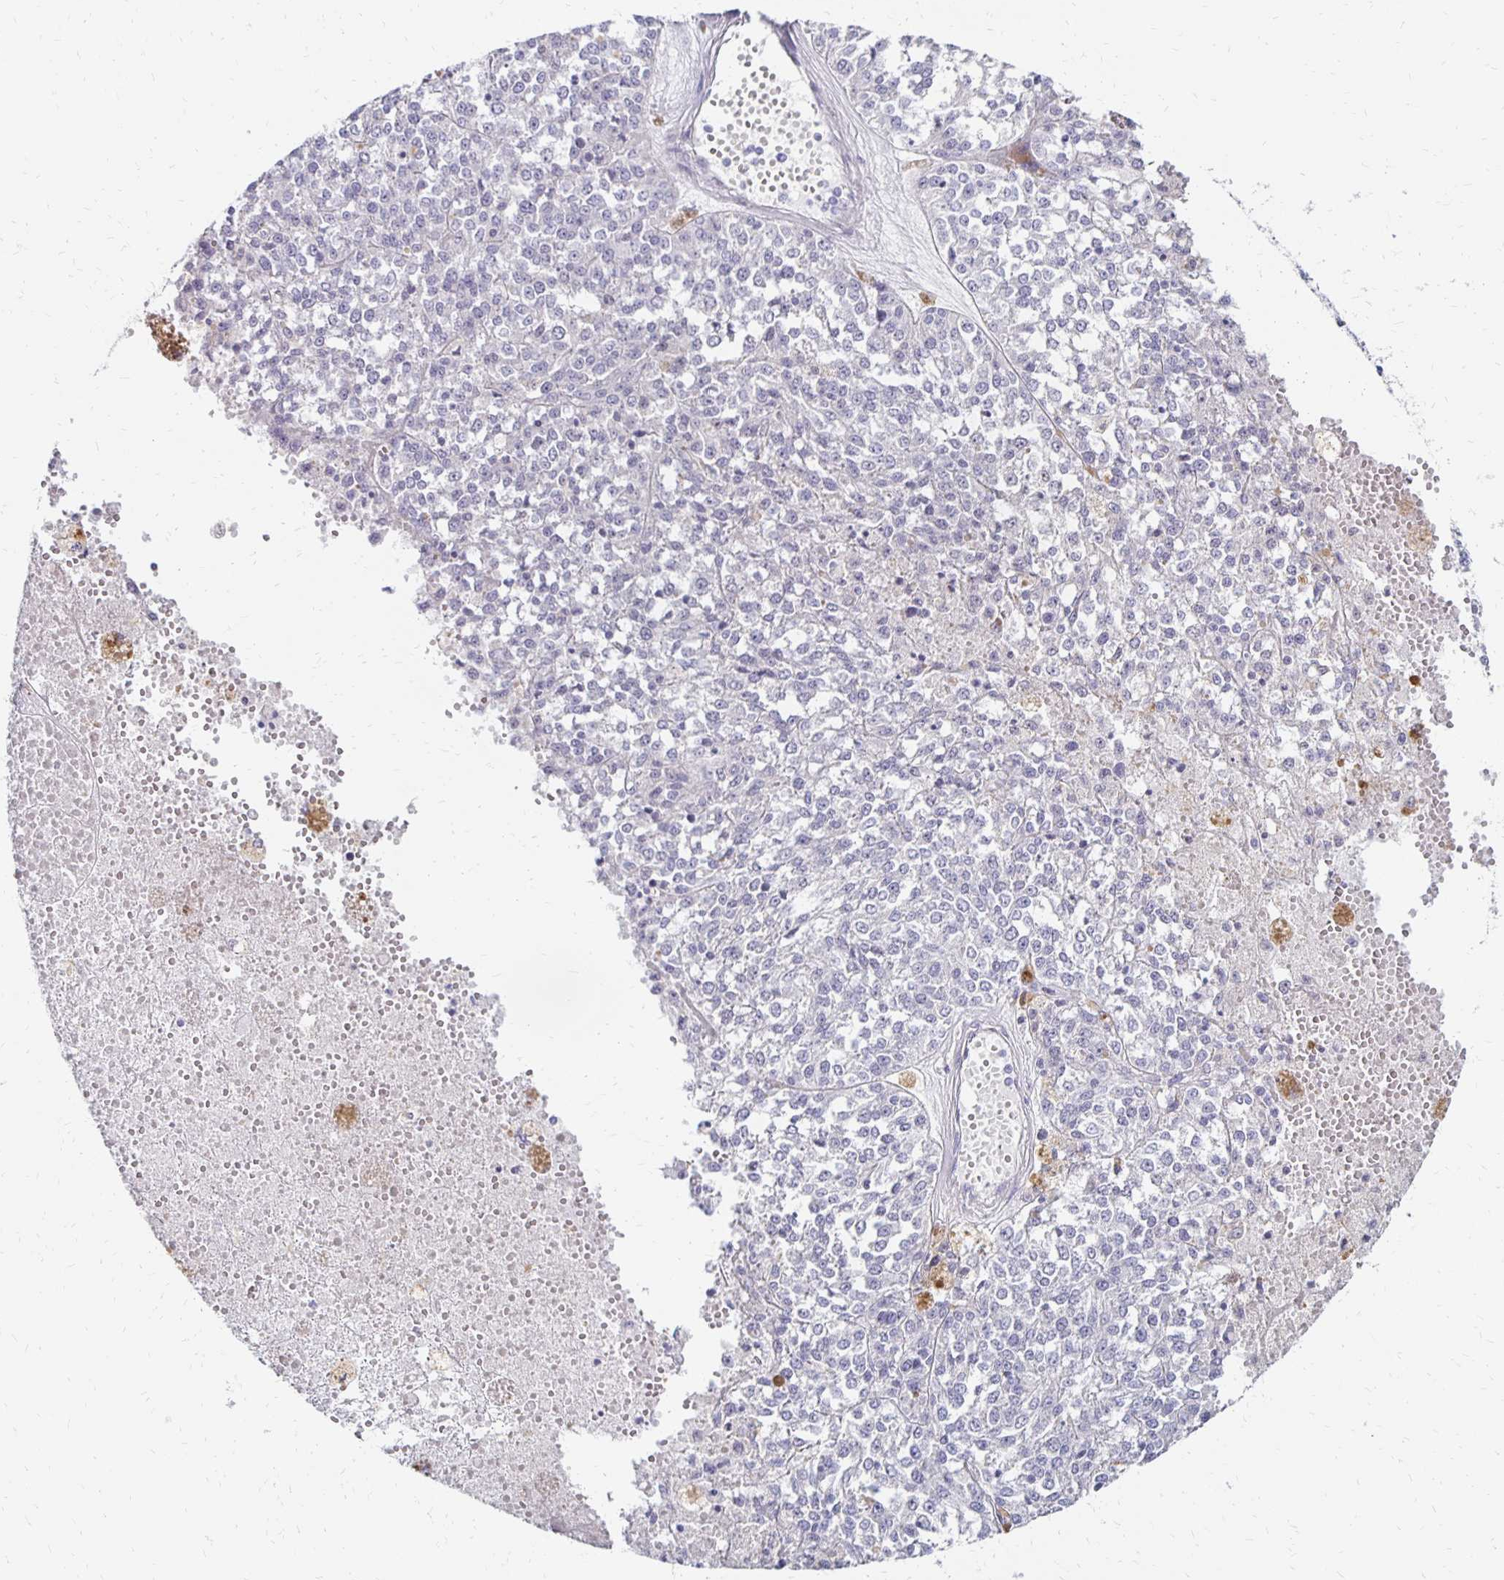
{"staining": {"intensity": "negative", "quantity": "none", "location": "none"}, "tissue": "melanoma", "cell_type": "Tumor cells", "image_type": "cancer", "snomed": [{"axis": "morphology", "description": "Malignant melanoma, Metastatic site"}, {"axis": "topography", "description": "Lymph node"}], "caption": "Micrograph shows no protein staining in tumor cells of melanoma tissue. (DAB (3,3'-diaminobenzidine) IHC, high magnification).", "gene": "ATOSB", "patient": {"sex": "female", "age": 64}}